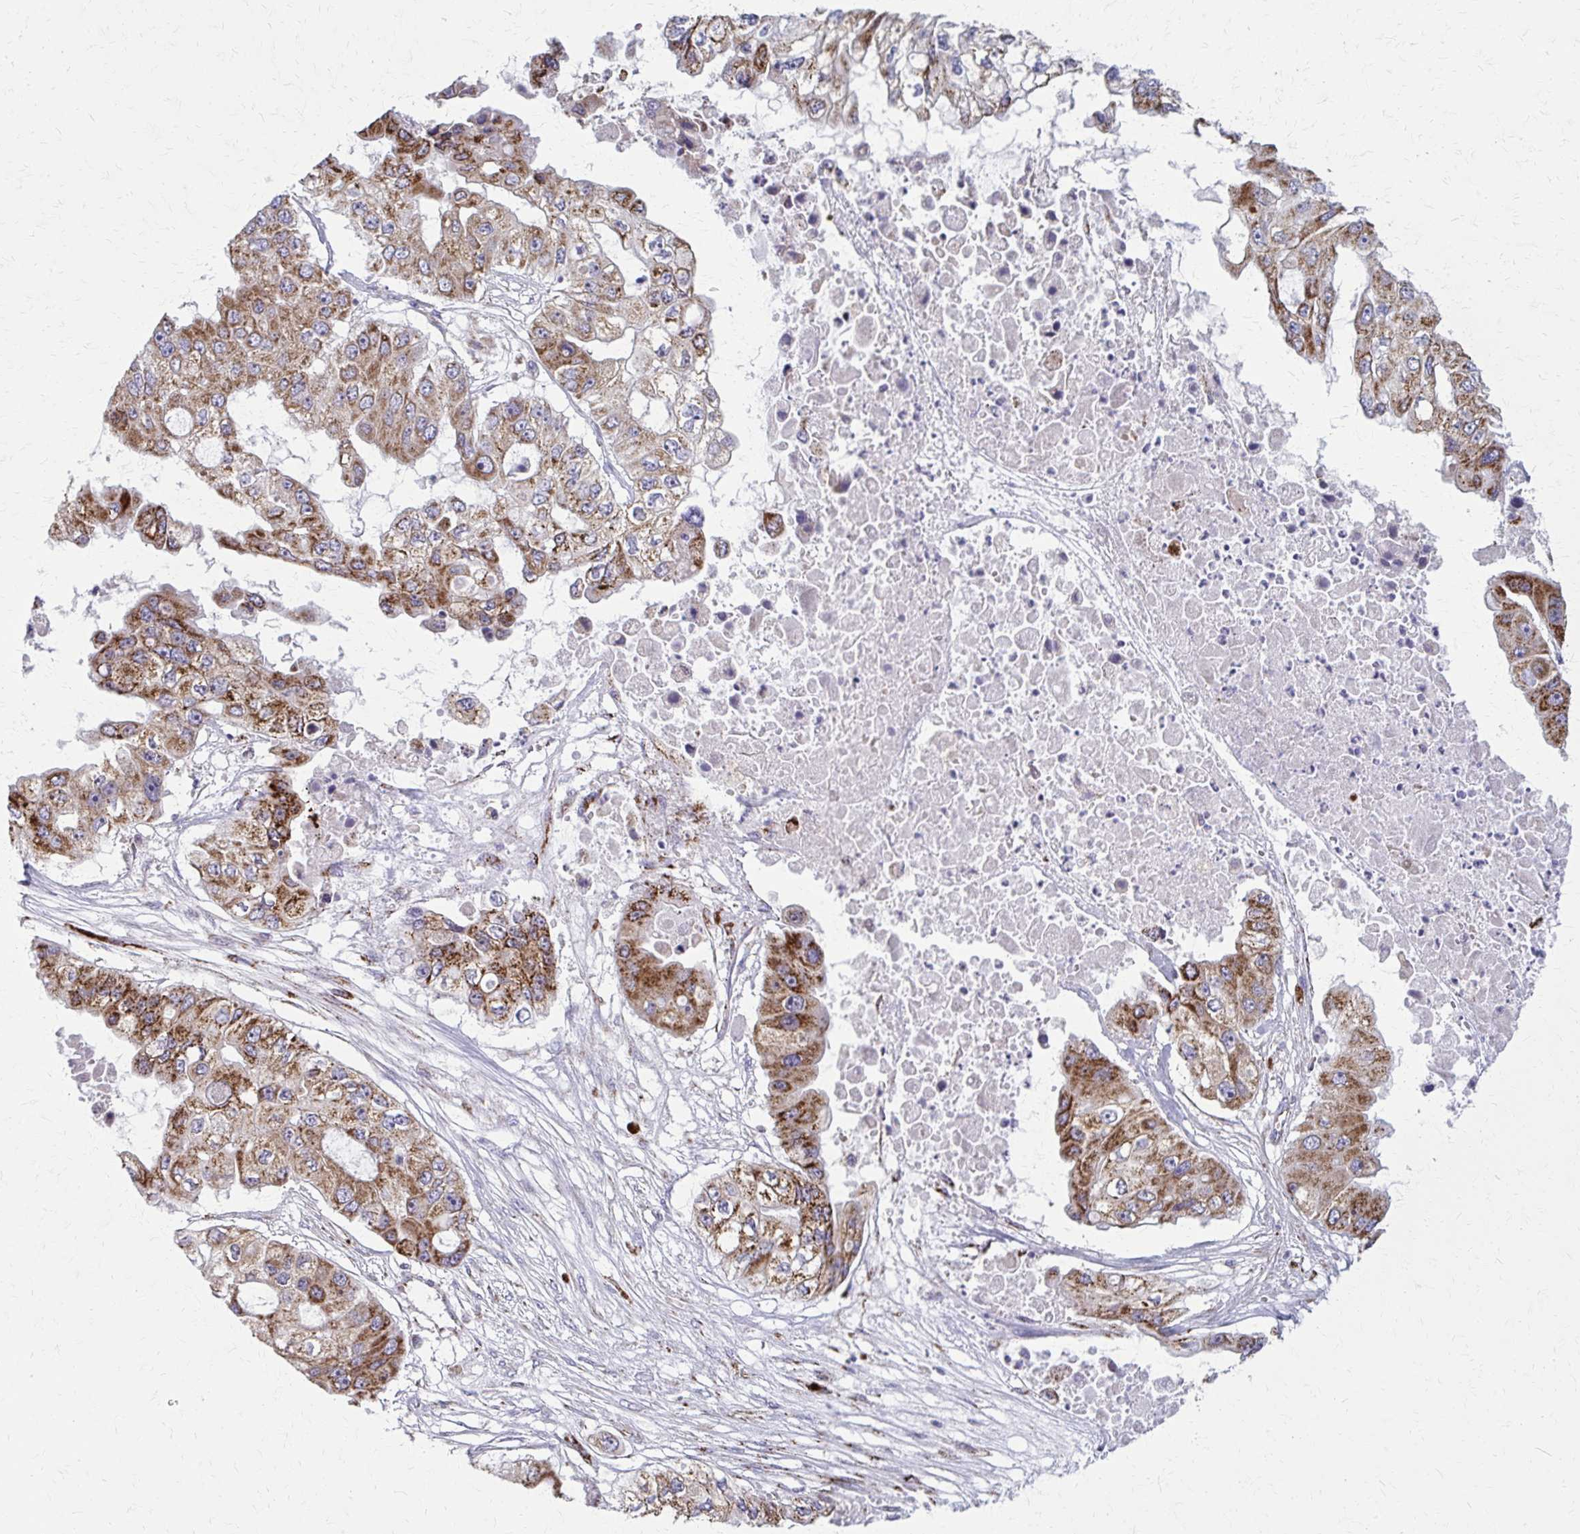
{"staining": {"intensity": "strong", "quantity": ">75%", "location": "cytoplasmic/membranous"}, "tissue": "ovarian cancer", "cell_type": "Tumor cells", "image_type": "cancer", "snomed": [{"axis": "morphology", "description": "Cystadenocarcinoma, serous, NOS"}, {"axis": "topography", "description": "Ovary"}], "caption": "Protein expression analysis of human ovarian cancer reveals strong cytoplasmic/membranous staining in approximately >75% of tumor cells.", "gene": "TVP23A", "patient": {"sex": "female", "age": 56}}